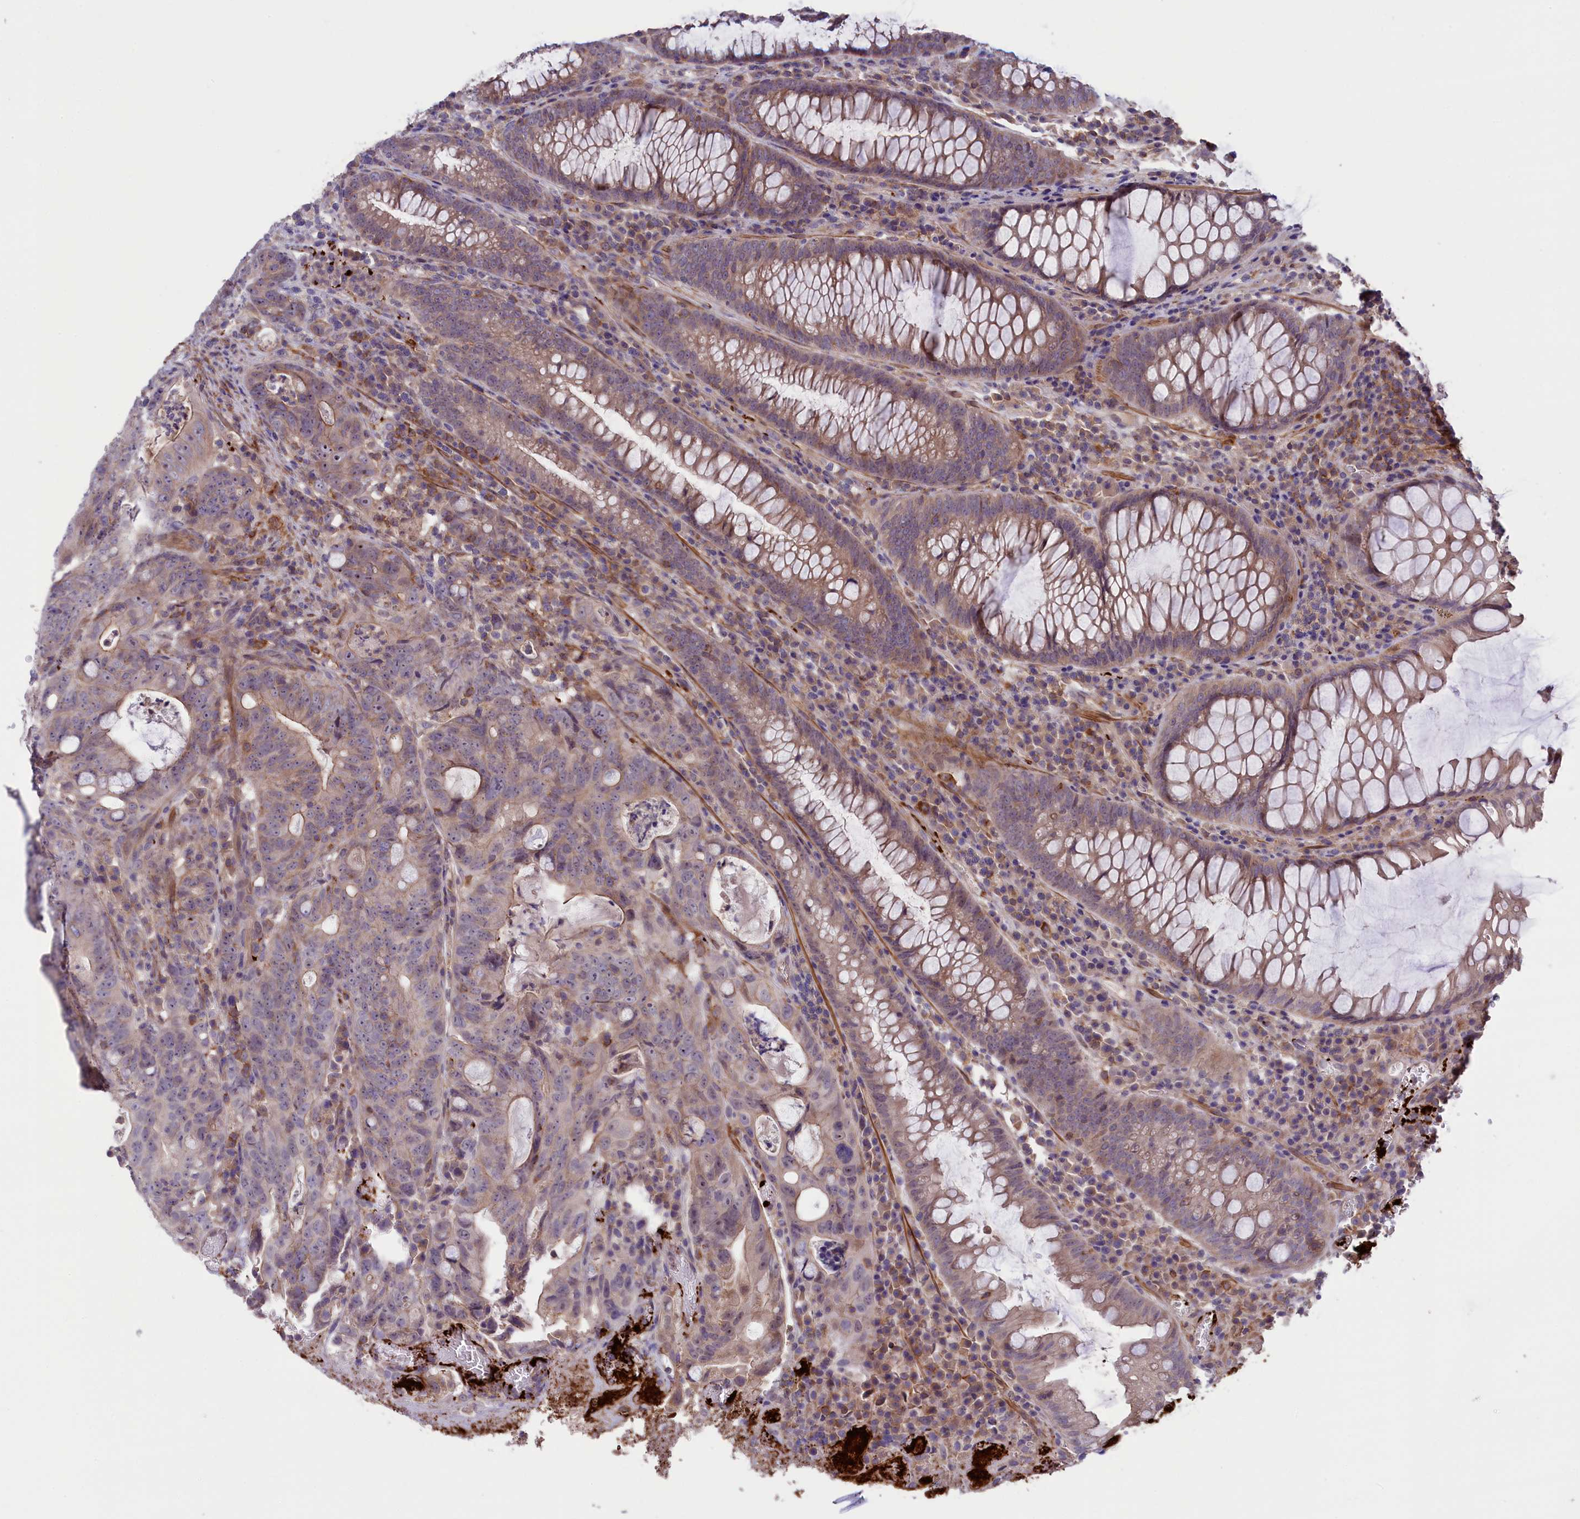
{"staining": {"intensity": "weak", "quantity": ">75%", "location": "cytoplasmic/membranous"}, "tissue": "colorectal cancer", "cell_type": "Tumor cells", "image_type": "cancer", "snomed": [{"axis": "morphology", "description": "Adenocarcinoma, NOS"}, {"axis": "topography", "description": "Colon"}], "caption": "Human colorectal cancer stained with a protein marker reveals weak staining in tumor cells.", "gene": "HEATR3", "patient": {"sex": "female", "age": 82}}